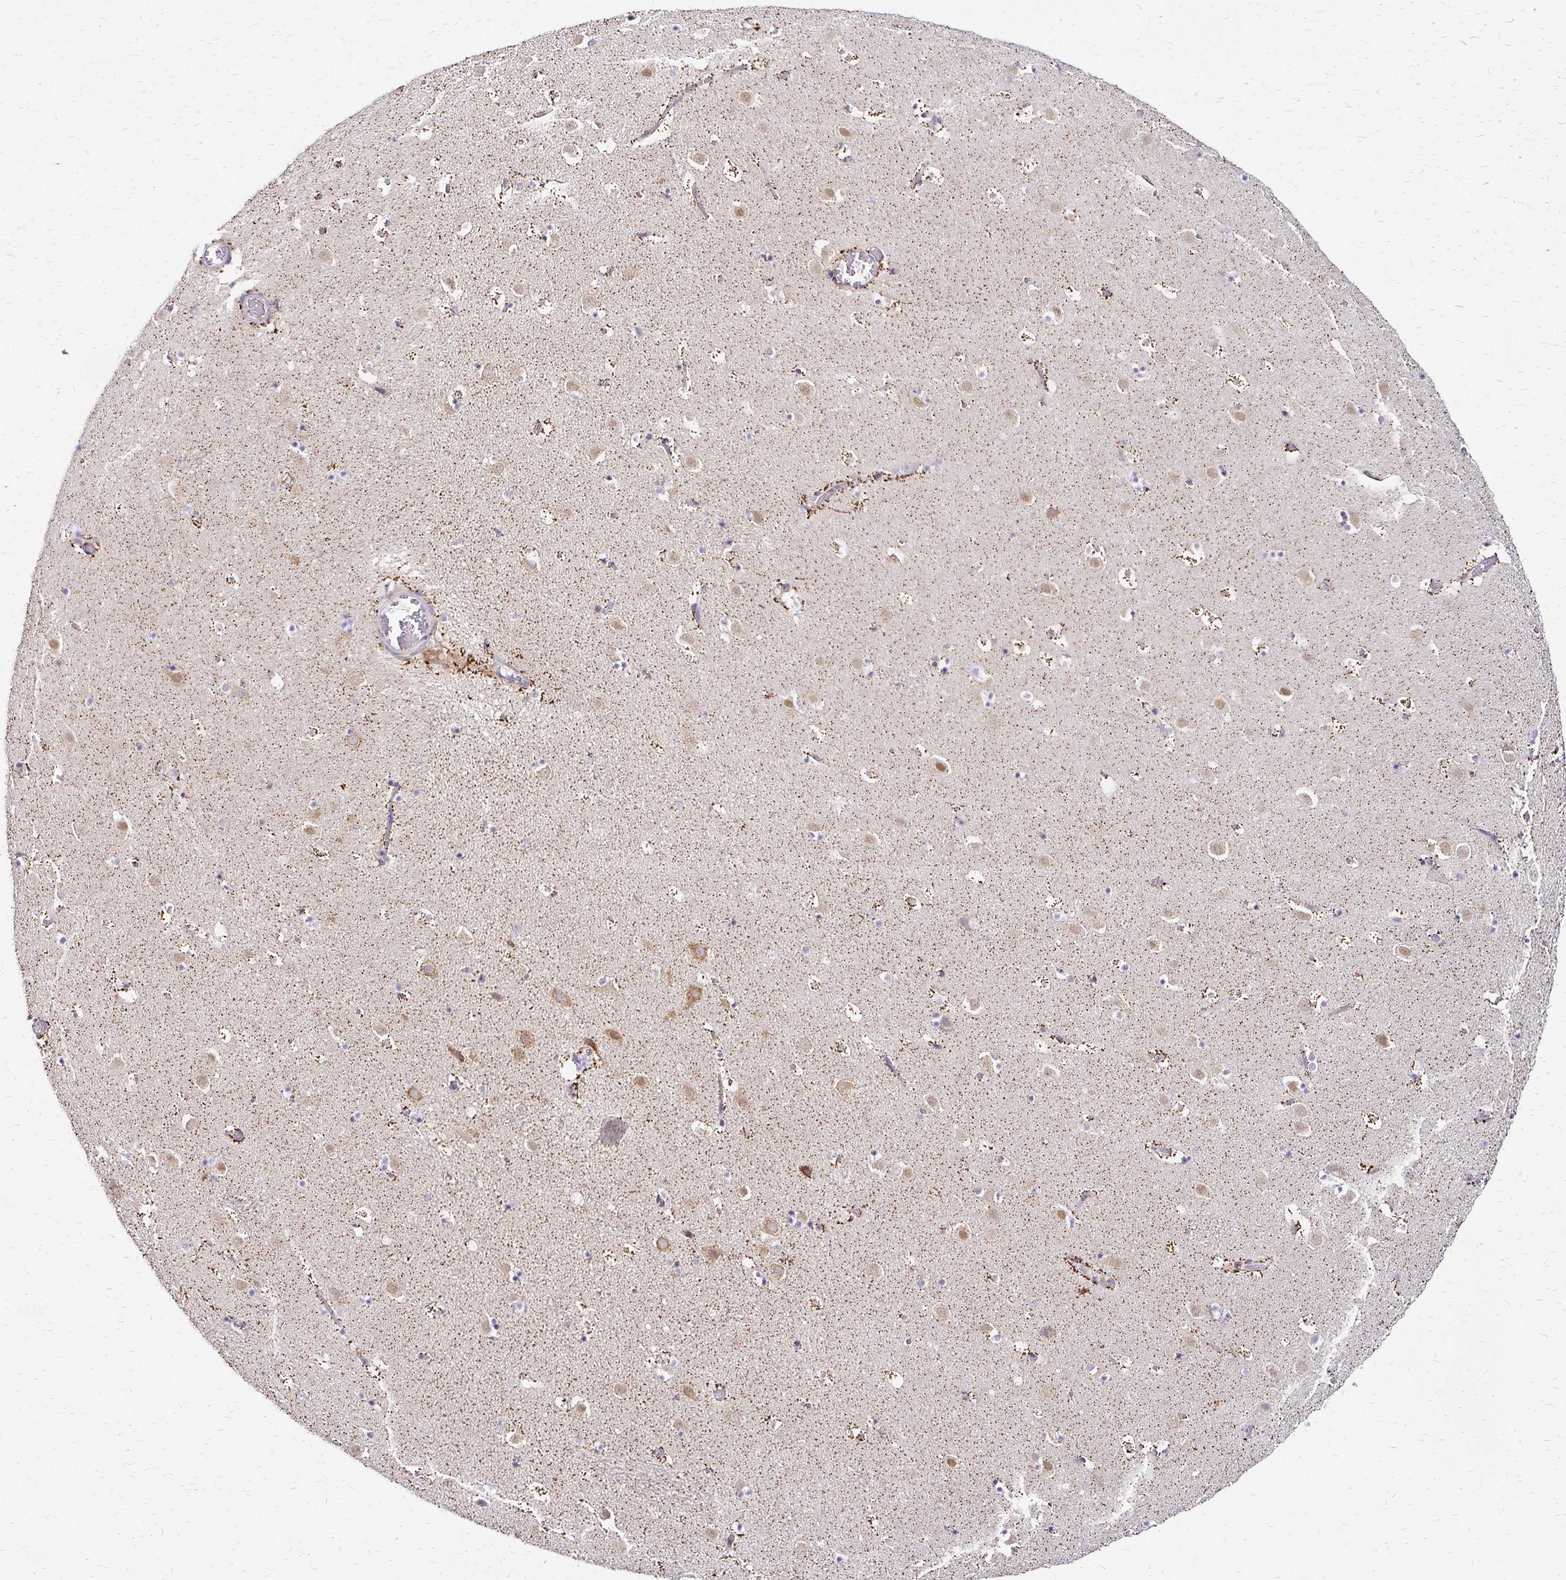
{"staining": {"intensity": "negative", "quantity": "none", "location": "none"}, "tissue": "caudate", "cell_type": "Glial cells", "image_type": "normal", "snomed": [{"axis": "morphology", "description": "Normal tissue, NOS"}, {"axis": "topography", "description": "Lateral ventricle wall"}], "caption": "Protein analysis of unremarkable caudate displays no significant positivity in glial cells. Brightfield microscopy of immunohistochemistry (IHC) stained with DAB (3,3'-diaminobenzidine) (brown) and hematoxylin (blue), captured at high magnification.", "gene": "IDUA", "patient": {"sex": "male", "age": 37}}